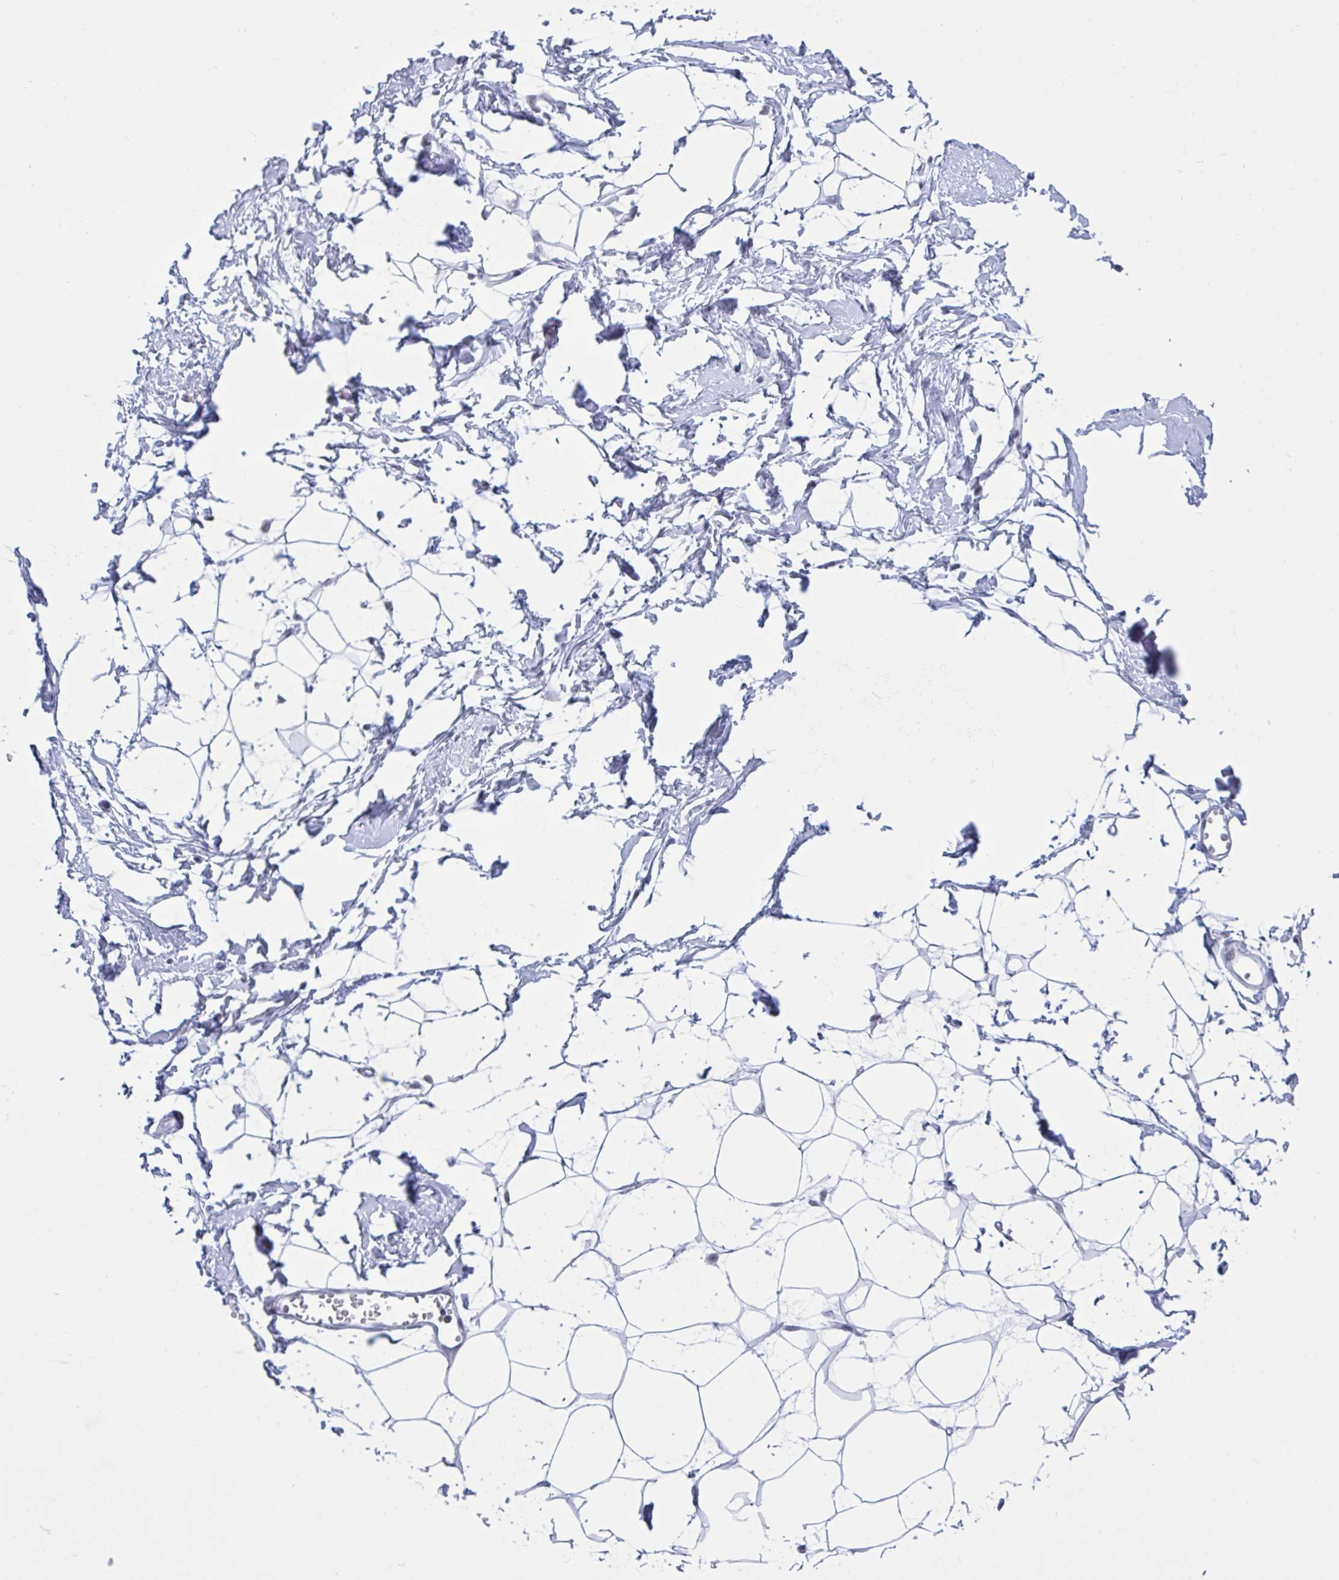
{"staining": {"intensity": "negative", "quantity": "none", "location": "none"}, "tissue": "breast", "cell_type": "Adipocytes", "image_type": "normal", "snomed": [{"axis": "morphology", "description": "Normal tissue, NOS"}, {"axis": "topography", "description": "Breast"}], "caption": "The photomicrograph demonstrates no staining of adipocytes in unremarkable breast. Nuclei are stained in blue.", "gene": "PPP1R10", "patient": {"sex": "female", "age": 45}}